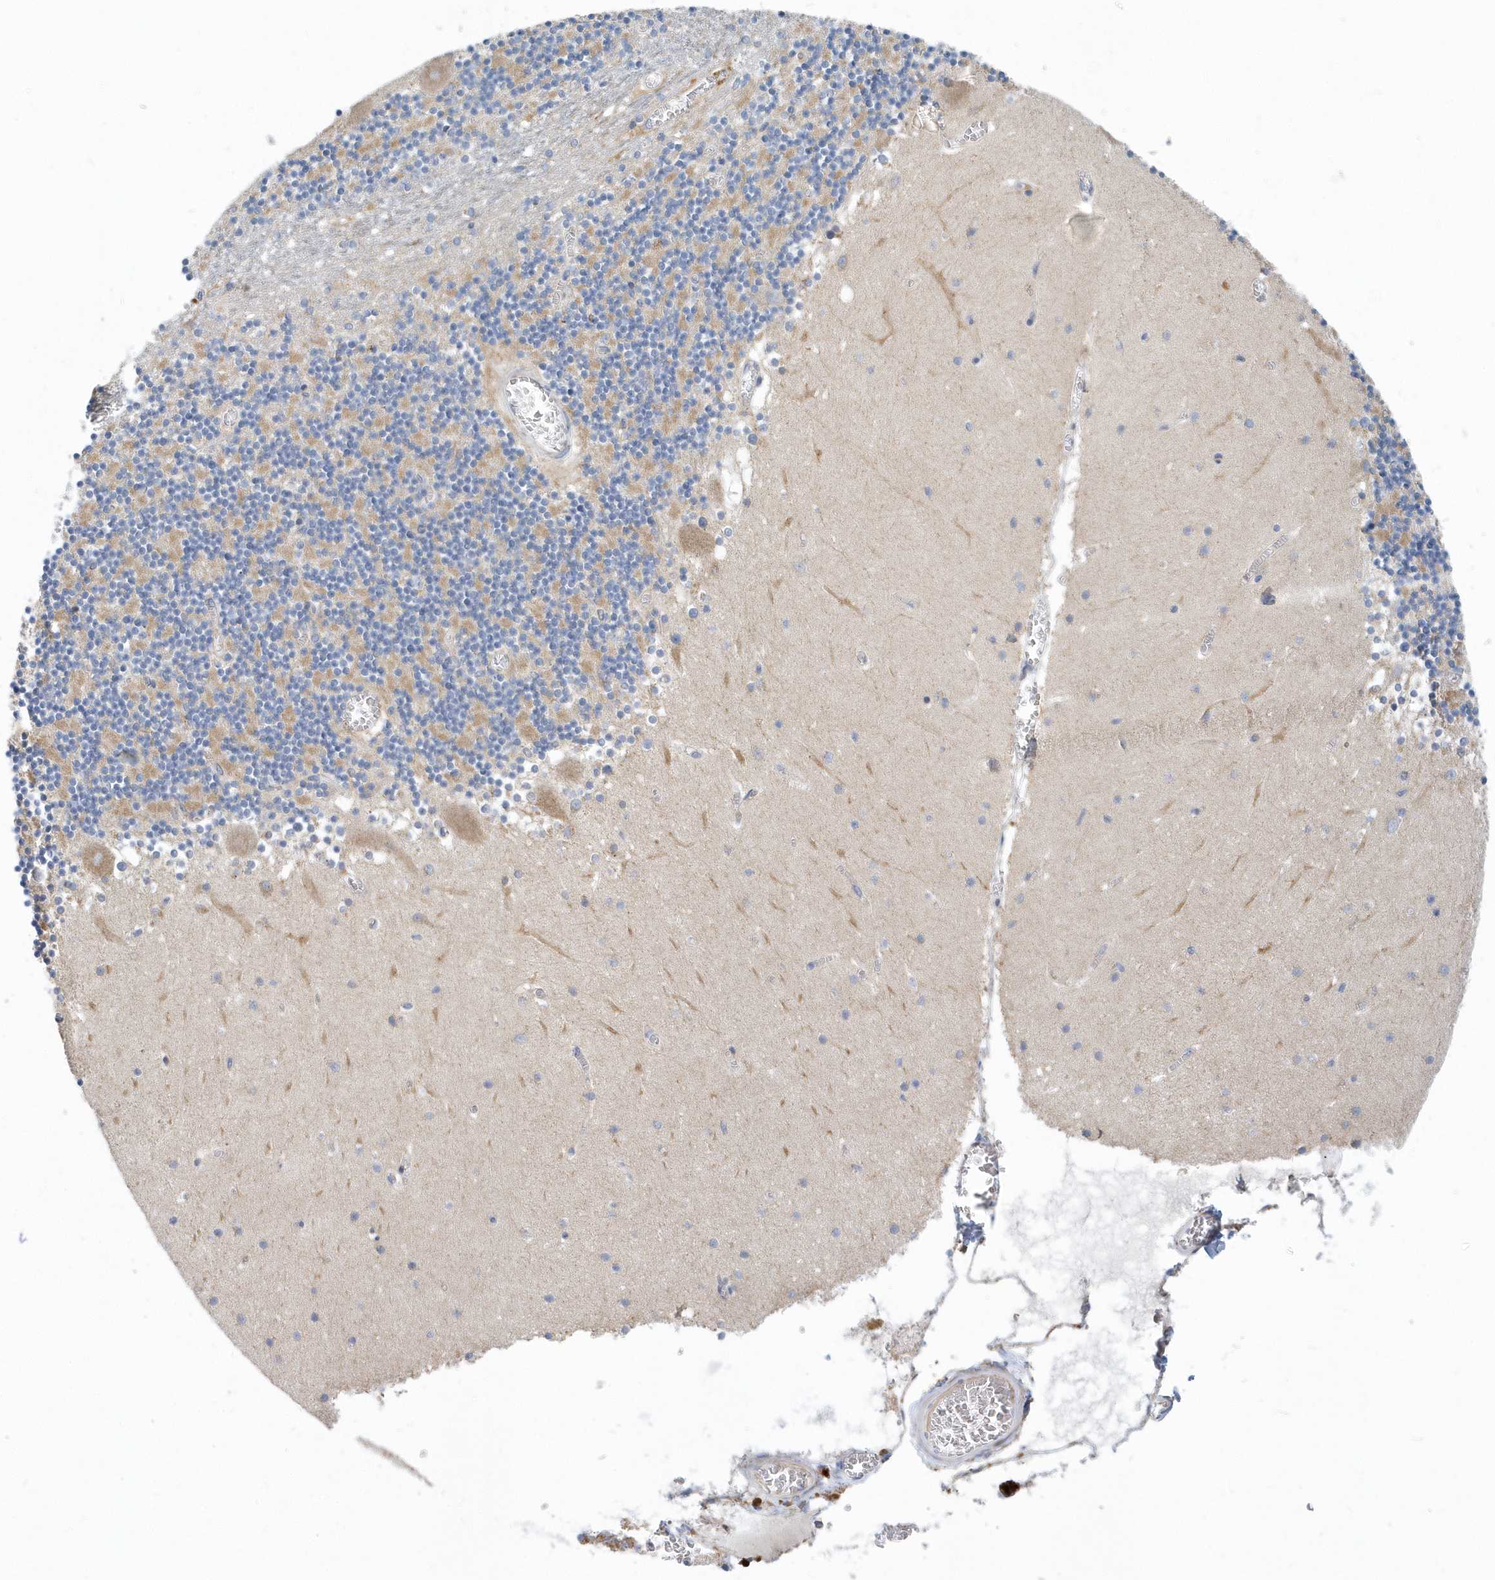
{"staining": {"intensity": "moderate", "quantity": "<25%", "location": "cytoplasmic/membranous"}, "tissue": "cerebellum", "cell_type": "Cells in granular layer", "image_type": "normal", "snomed": [{"axis": "morphology", "description": "Normal tissue, NOS"}, {"axis": "topography", "description": "Cerebellum"}], "caption": "Moderate cytoplasmic/membranous positivity is seen in approximately <25% of cells in granular layer in normal cerebellum.", "gene": "VWA5B2", "patient": {"sex": "female", "age": 28}}